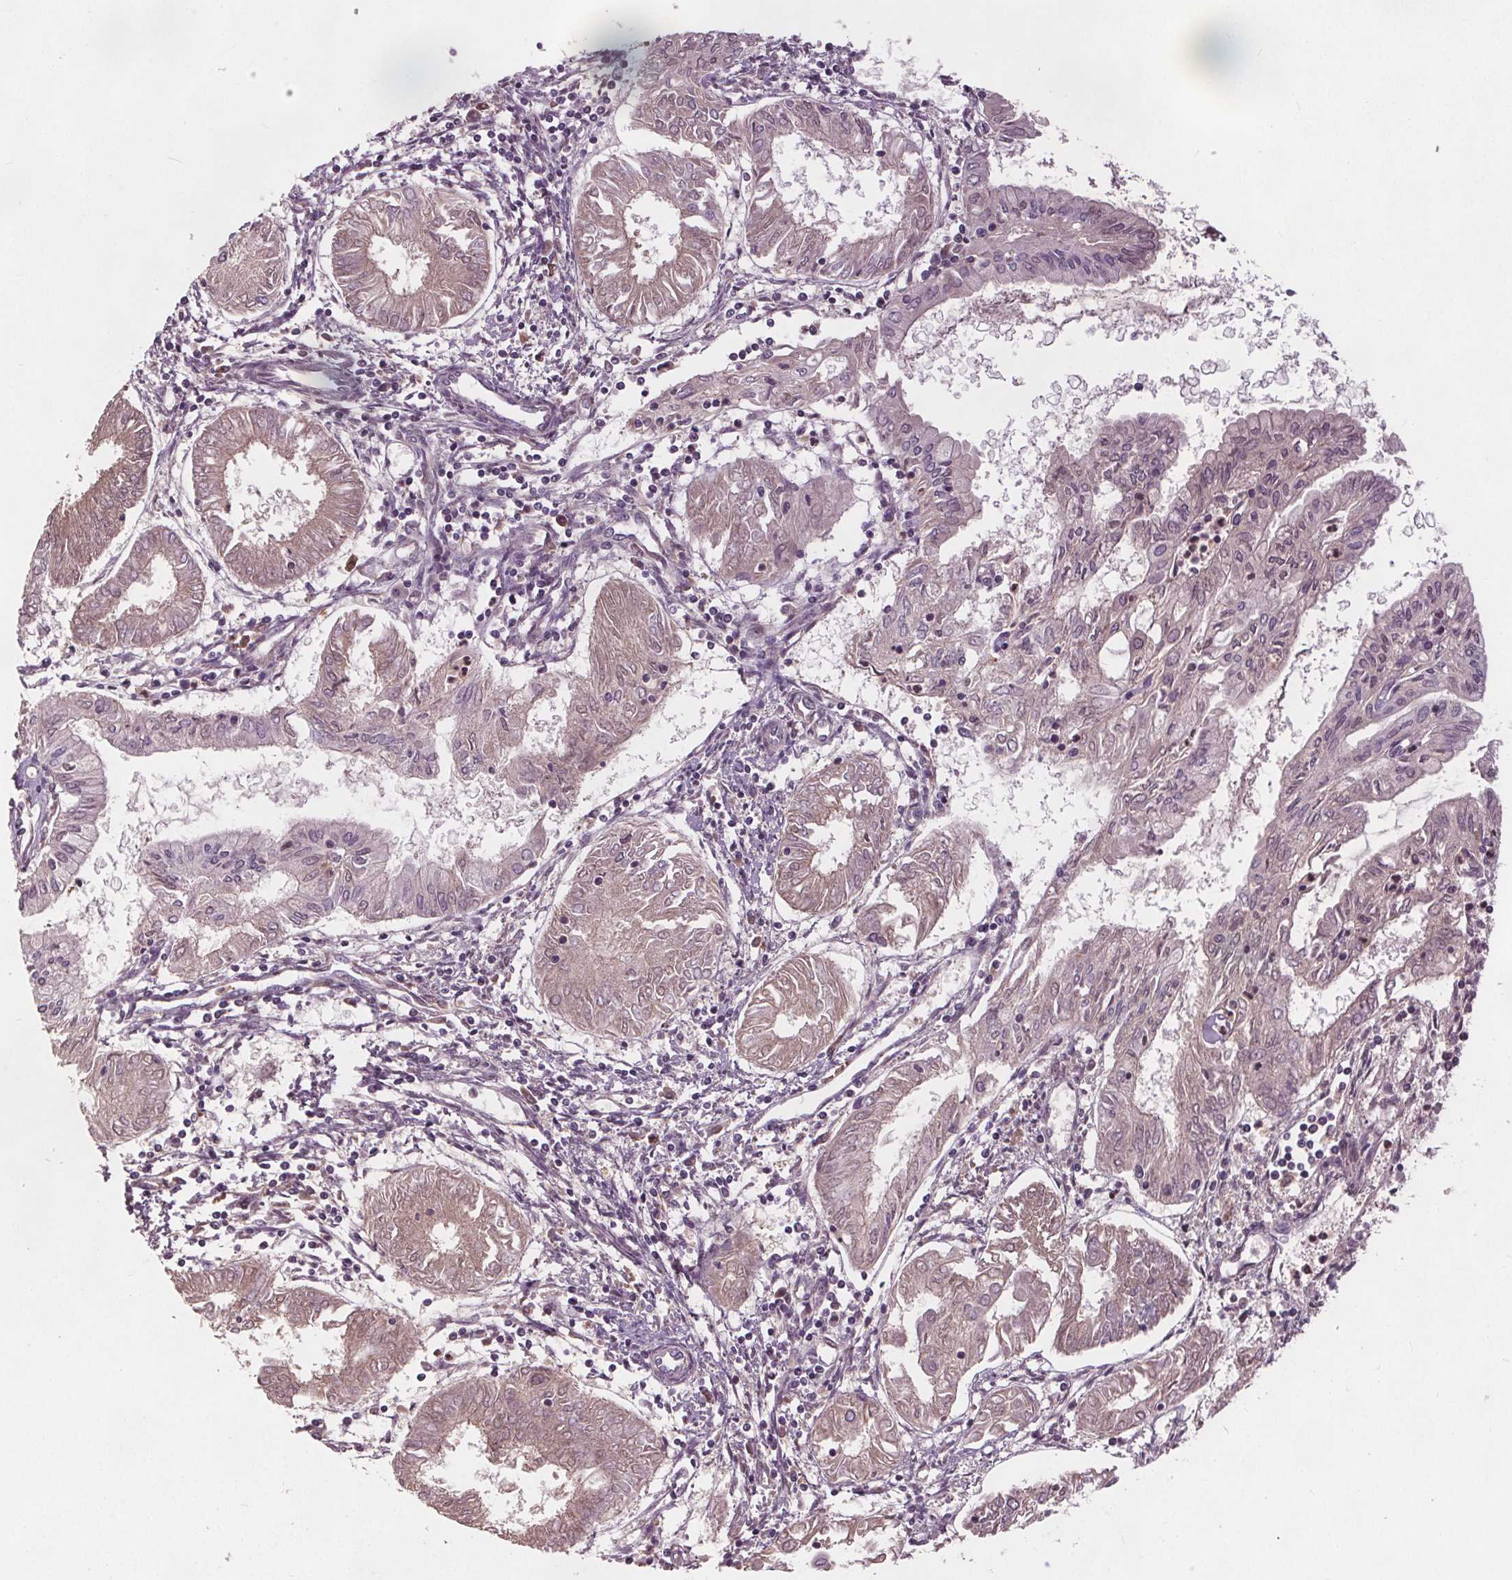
{"staining": {"intensity": "negative", "quantity": "none", "location": "none"}, "tissue": "endometrial cancer", "cell_type": "Tumor cells", "image_type": "cancer", "snomed": [{"axis": "morphology", "description": "Adenocarcinoma, NOS"}, {"axis": "topography", "description": "Endometrium"}], "caption": "Tumor cells show no significant positivity in endometrial adenocarcinoma.", "gene": "PDGFD", "patient": {"sex": "female", "age": 68}}